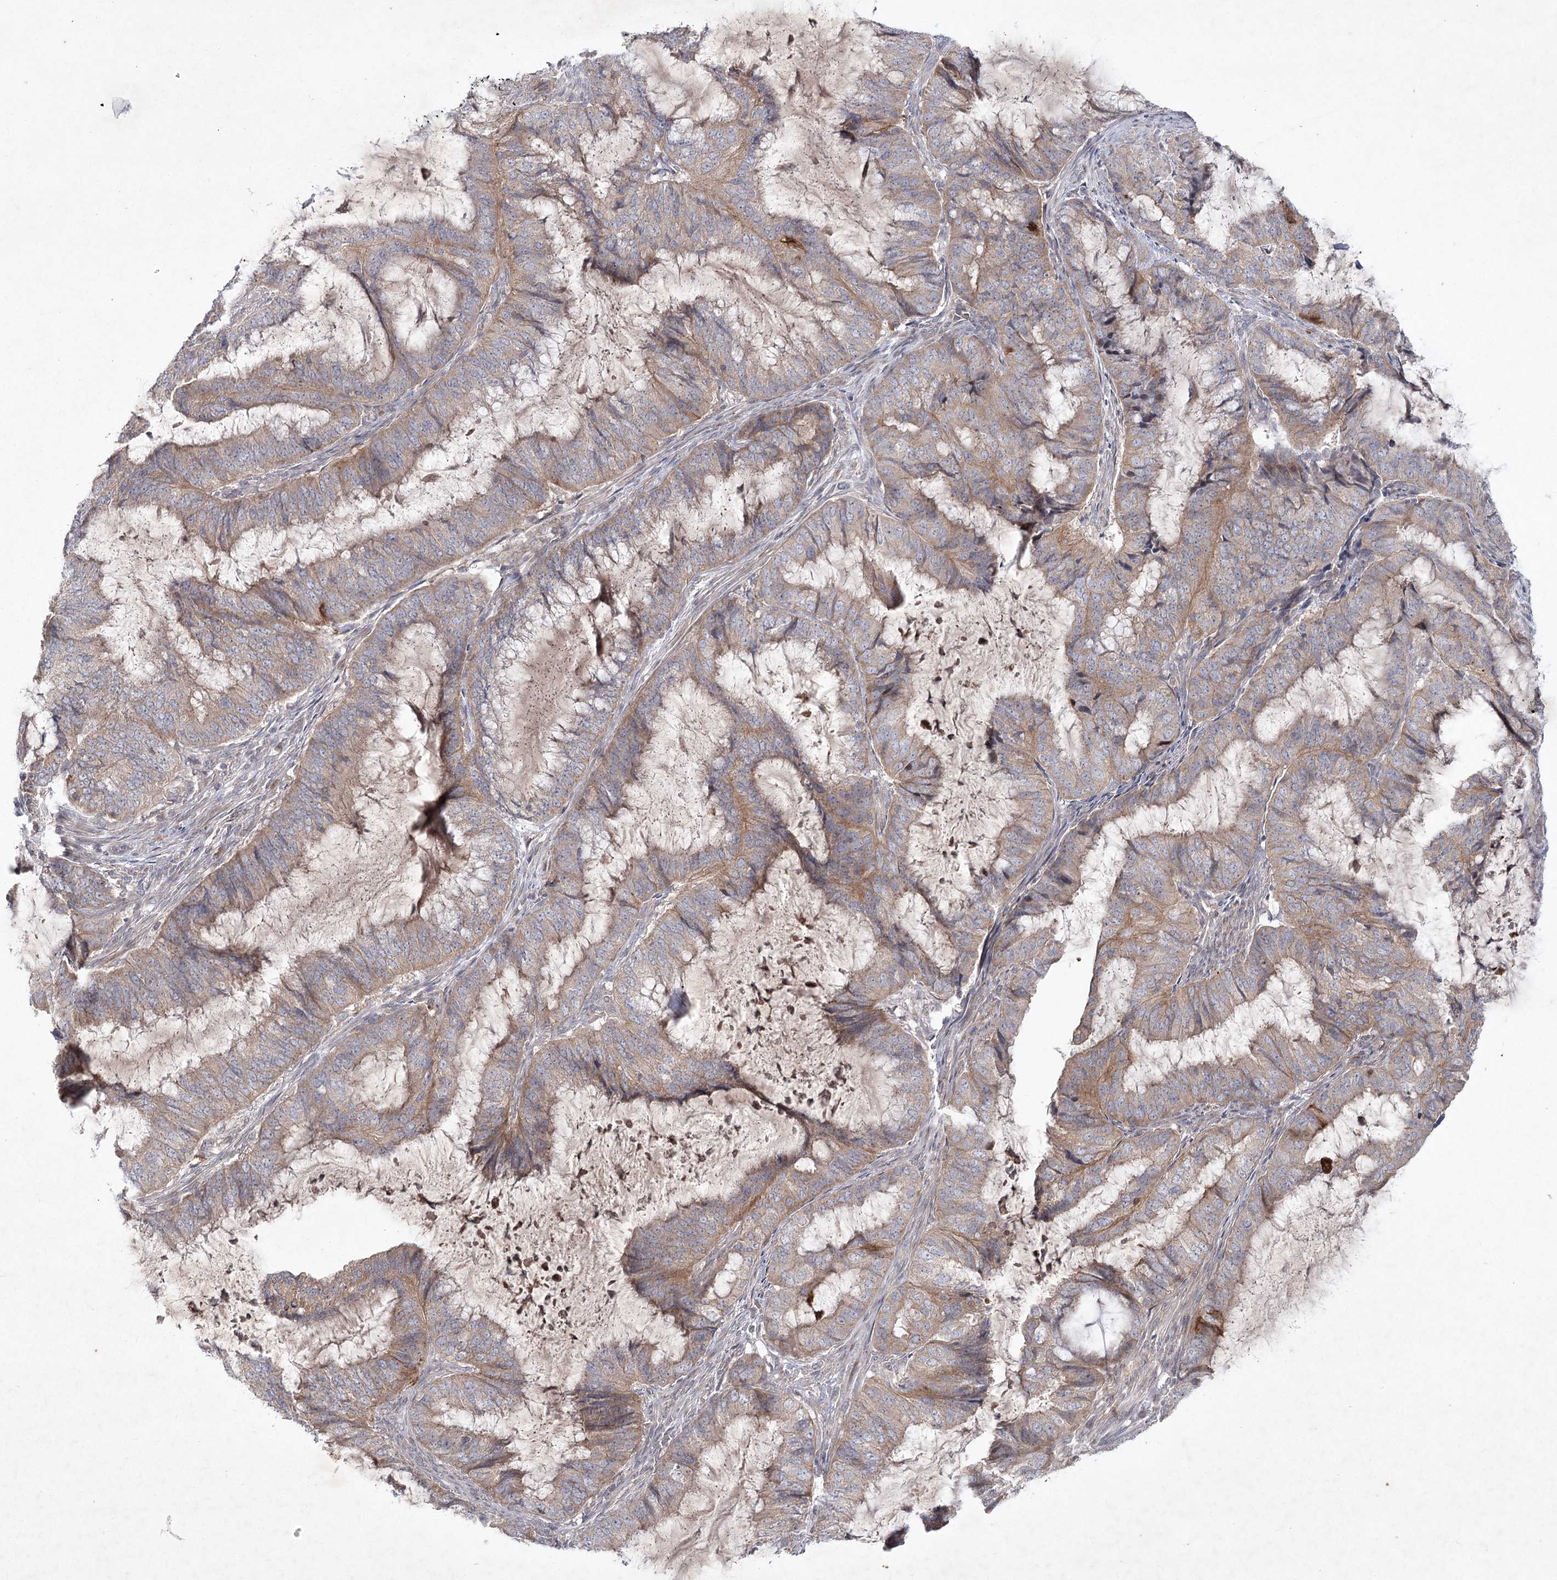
{"staining": {"intensity": "weak", "quantity": ">75%", "location": "cytoplasmic/membranous"}, "tissue": "endometrial cancer", "cell_type": "Tumor cells", "image_type": "cancer", "snomed": [{"axis": "morphology", "description": "Adenocarcinoma, NOS"}, {"axis": "topography", "description": "Endometrium"}], "caption": "This is an image of immunohistochemistry staining of endometrial adenocarcinoma, which shows weak staining in the cytoplasmic/membranous of tumor cells.", "gene": "MAP3K13", "patient": {"sex": "female", "age": 81}}